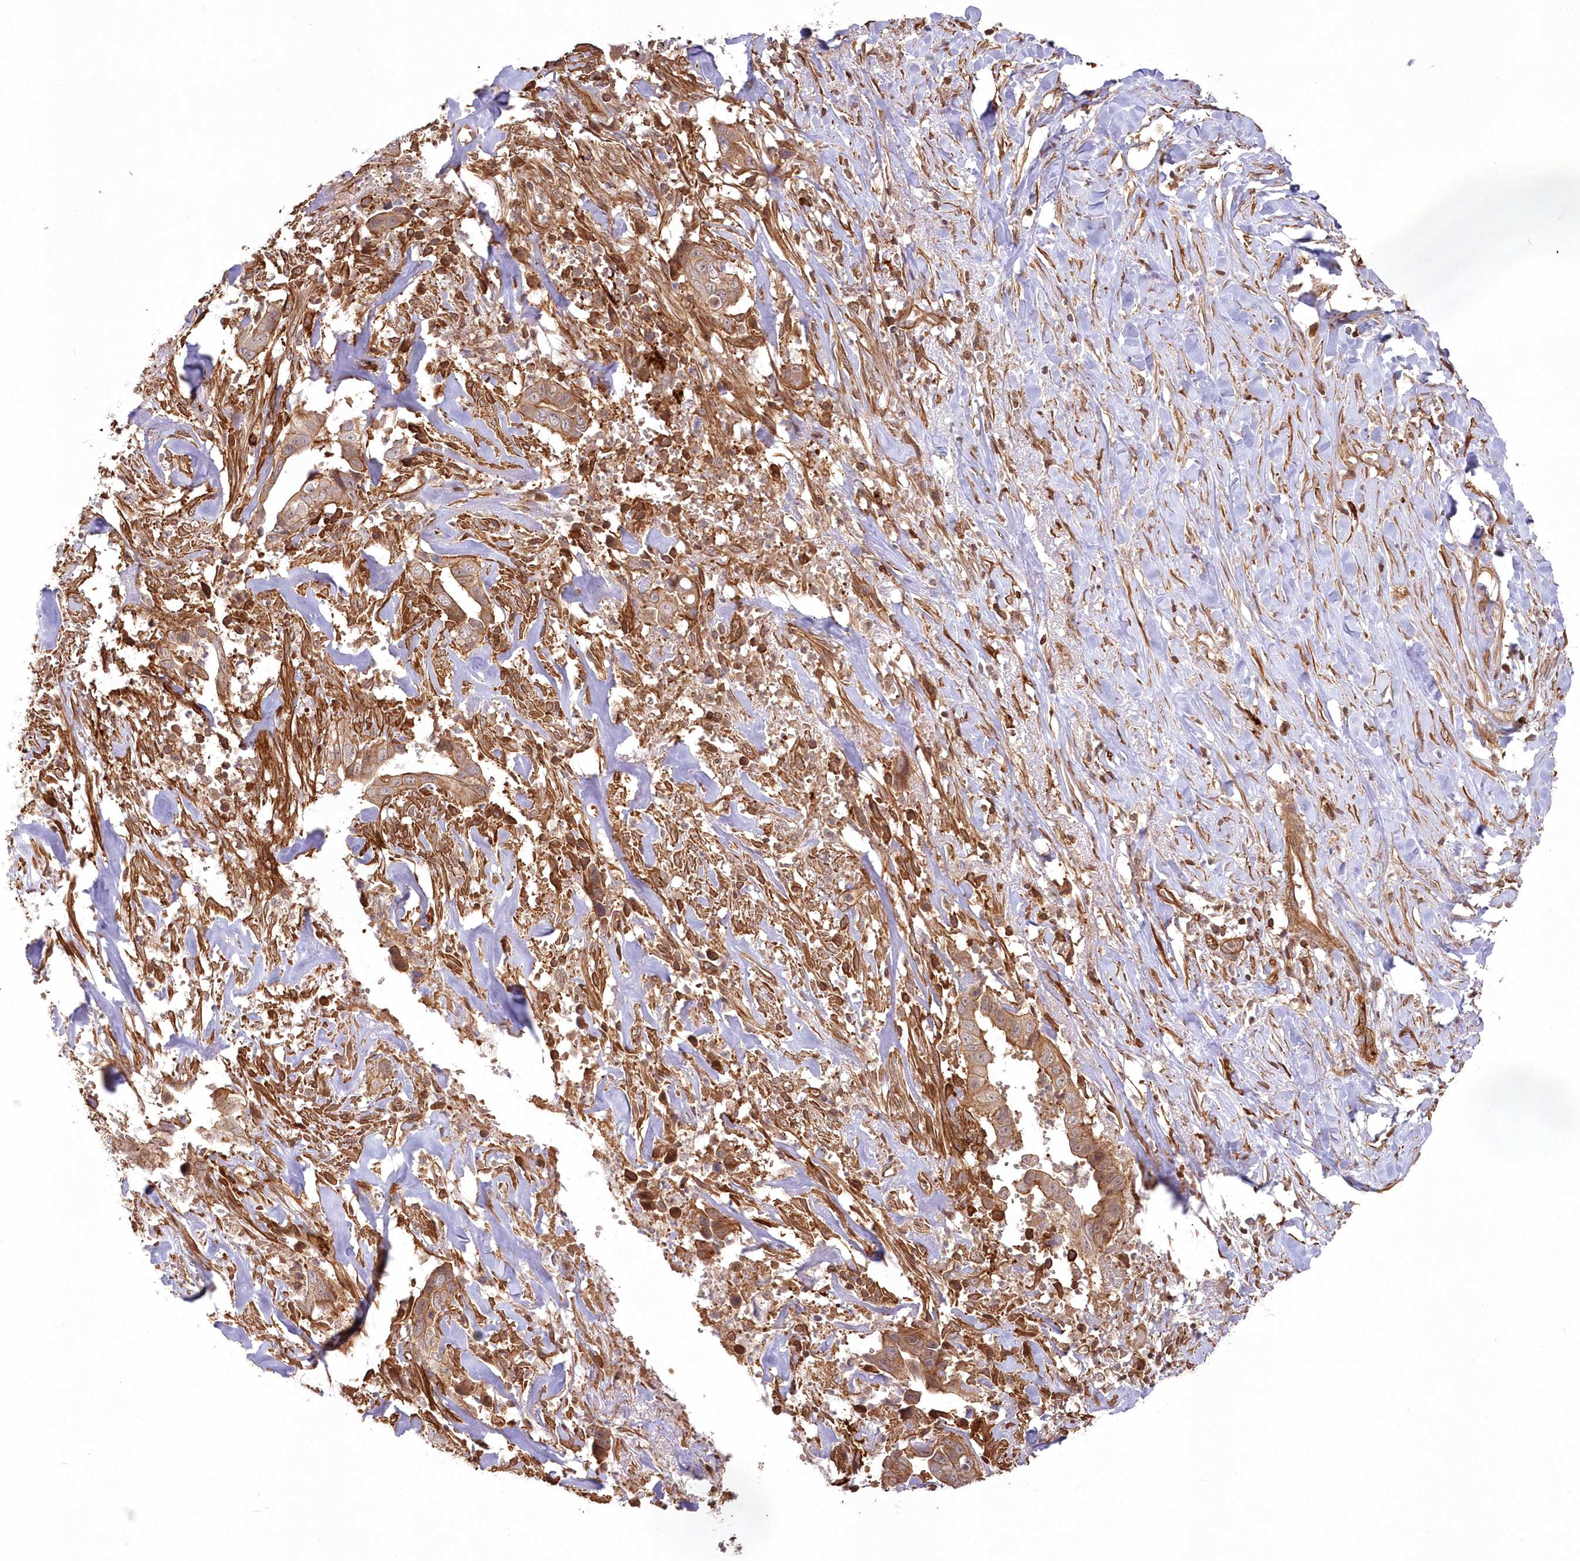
{"staining": {"intensity": "moderate", "quantity": ">75%", "location": "cytoplasmic/membranous"}, "tissue": "liver cancer", "cell_type": "Tumor cells", "image_type": "cancer", "snomed": [{"axis": "morphology", "description": "Cholangiocarcinoma"}, {"axis": "topography", "description": "Liver"}], "caption": "There is medium levels of moderate cytoplasmic/membranous positivity in tumor cells of liver cancer (cholangiocarcinoma), as demonstrated by immunohistochemical staining (brown color).", "gene": "RGCC", "patient": {"sex": "female", "age": 79}}